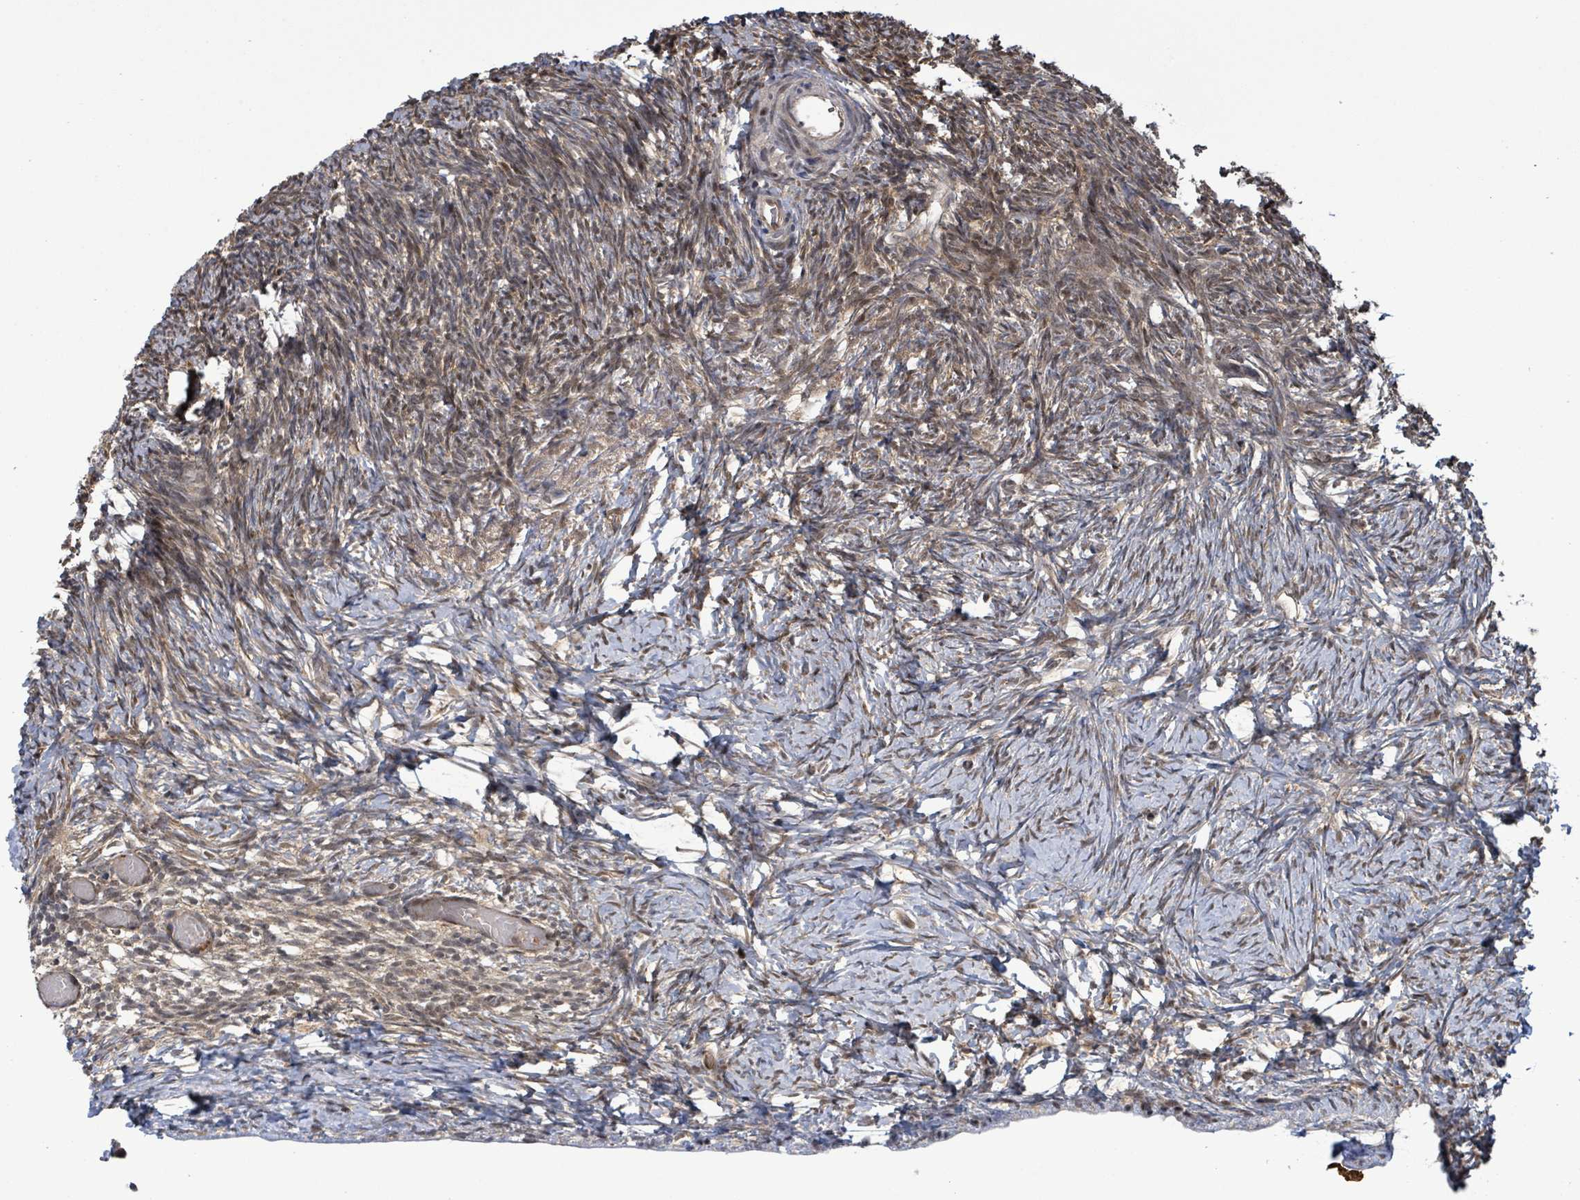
{"staining": {"intensity": "weak", "quantity": ">75%", "location": "cytoplasmic/membranous,nuclear"}, "tissue": "ovary", "cell_type": "Follicle cells", "image_type": "normal", "snomed": [{"axis": "morphology", "description": "Normal tissue, NOS"}, {"axis": "topography", "description": "Ovary"}], "caption": "Weak cytoplasmic/membranous,nuclear expression for a protein is identified in about >75% of follicle cells of unremarkable ovary using immunohistochemistry.", "gene": "FBXO6", "patient": {"sex": "female", "age": 39}}